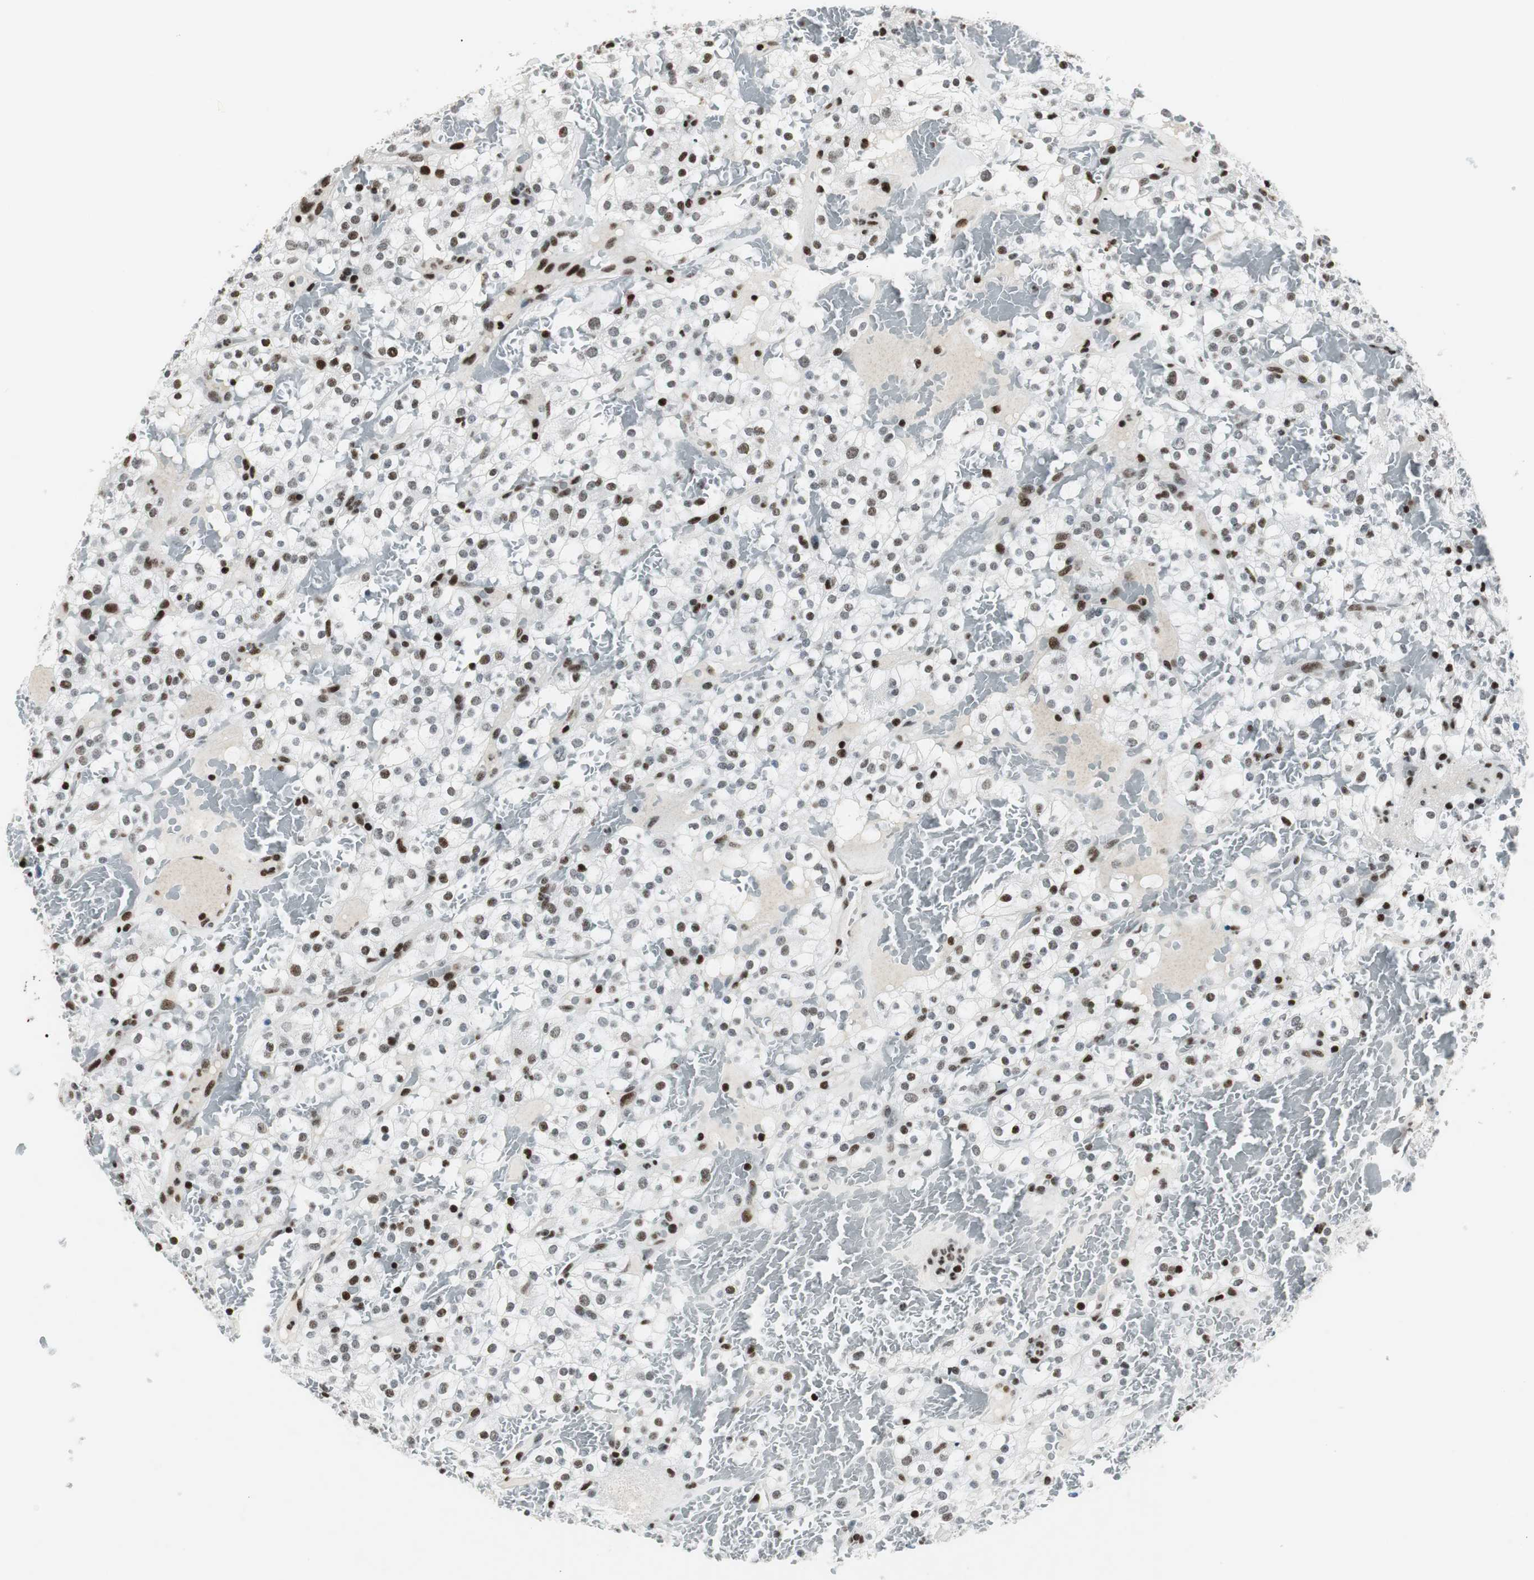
{"staining": {"intensity": "moderate", "quantity": "25%-75%", "location": "nuclear"}, "tissue": "renal cancer", "cell_type": "Tumor cells", "image_type": "cancer", "snomed": [{"axis": "morphology", "description": "Normal tissue, NOS"}, {"axis": "morphology", "description": "Adenocarcinoma, NOS"}, {"axis": "topography", "description": "Kidney"}], "caption": "Moderate nuclear positivity is present in approximately 25%-75% of tumor cells in renal cancer. (brown staining indicates protein expression, while blue staining denotes nuclei).", "gene": "RBBP4", "patient": {"sex": "female", "age": 72}}